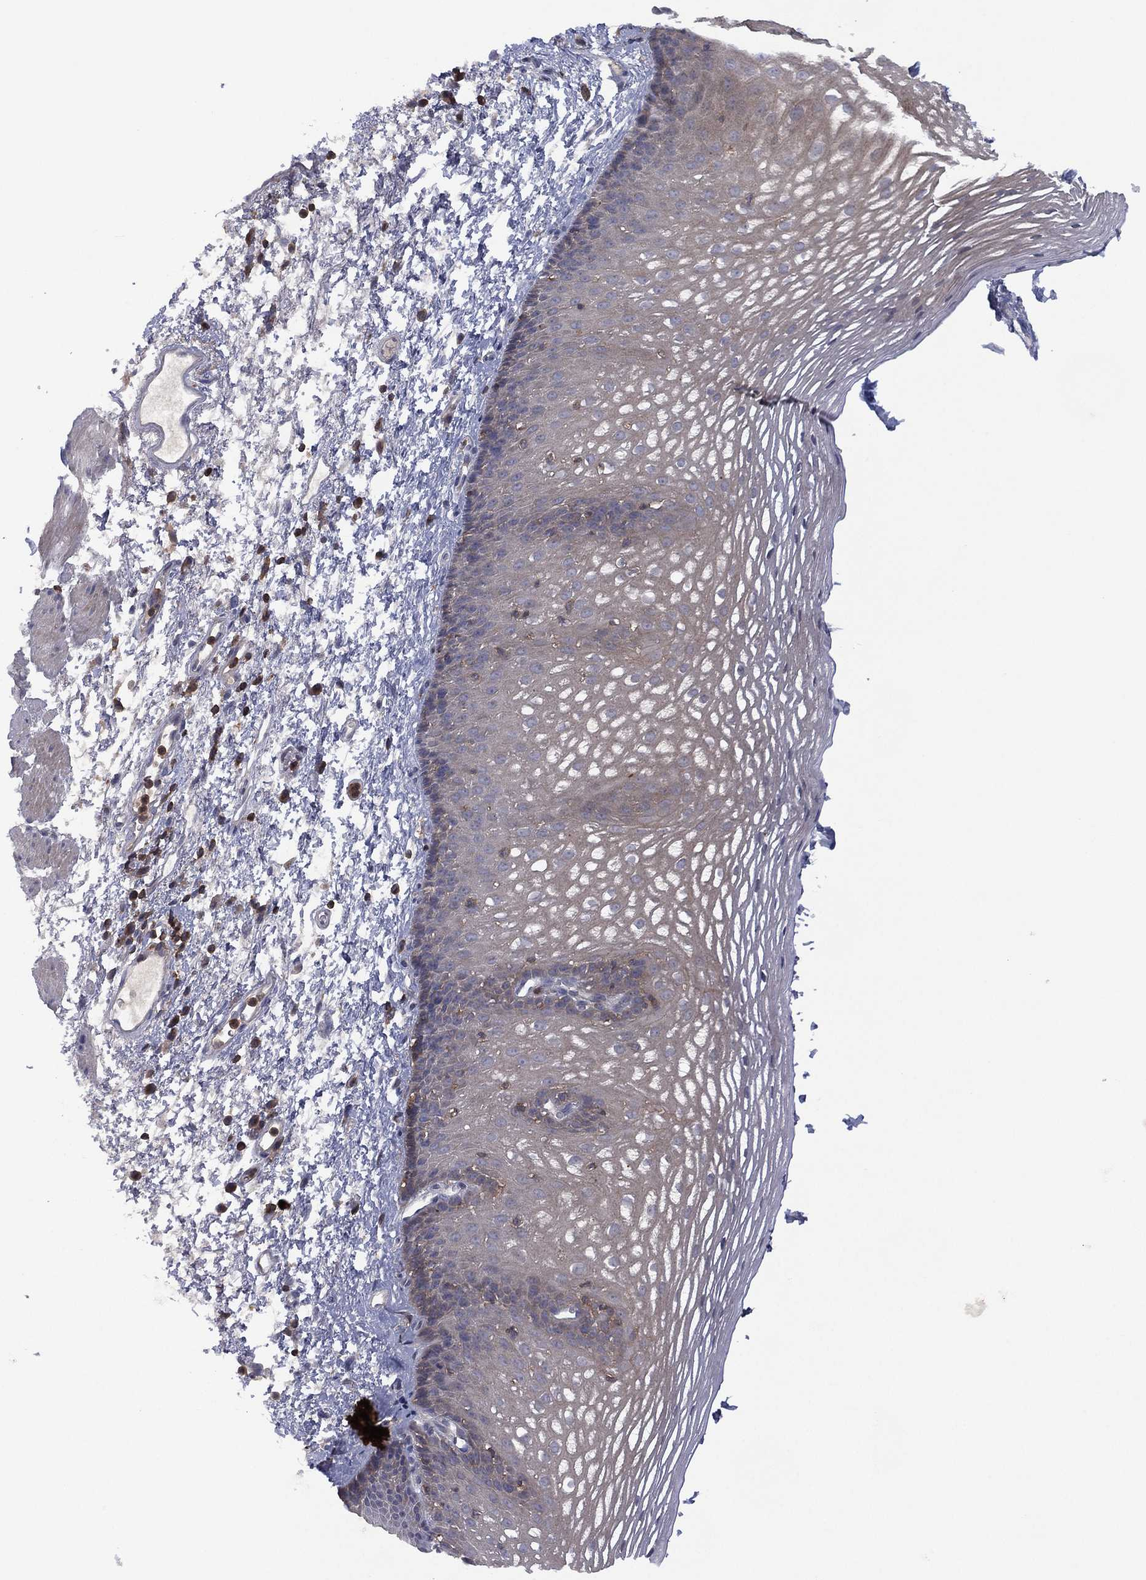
{"staining": {"intensity": "negative", "quantity": "none", "location": "none"}, "tissue": "esophagus", "cell_type": "Squamous epithelial cells", "image_type": "normal", "snomed": [{"axis": "morphology", "description": "Normal tissue, NOS"}, {"axis": "topography", "description": "Esophagus"}], "caption": "Immunohistochemistry (IHC) of benign esophagus demonstrates no staining in squamous epithelial cells.", "gene": "DOCK8", "patient": {"sex": "male", "age": 76}}